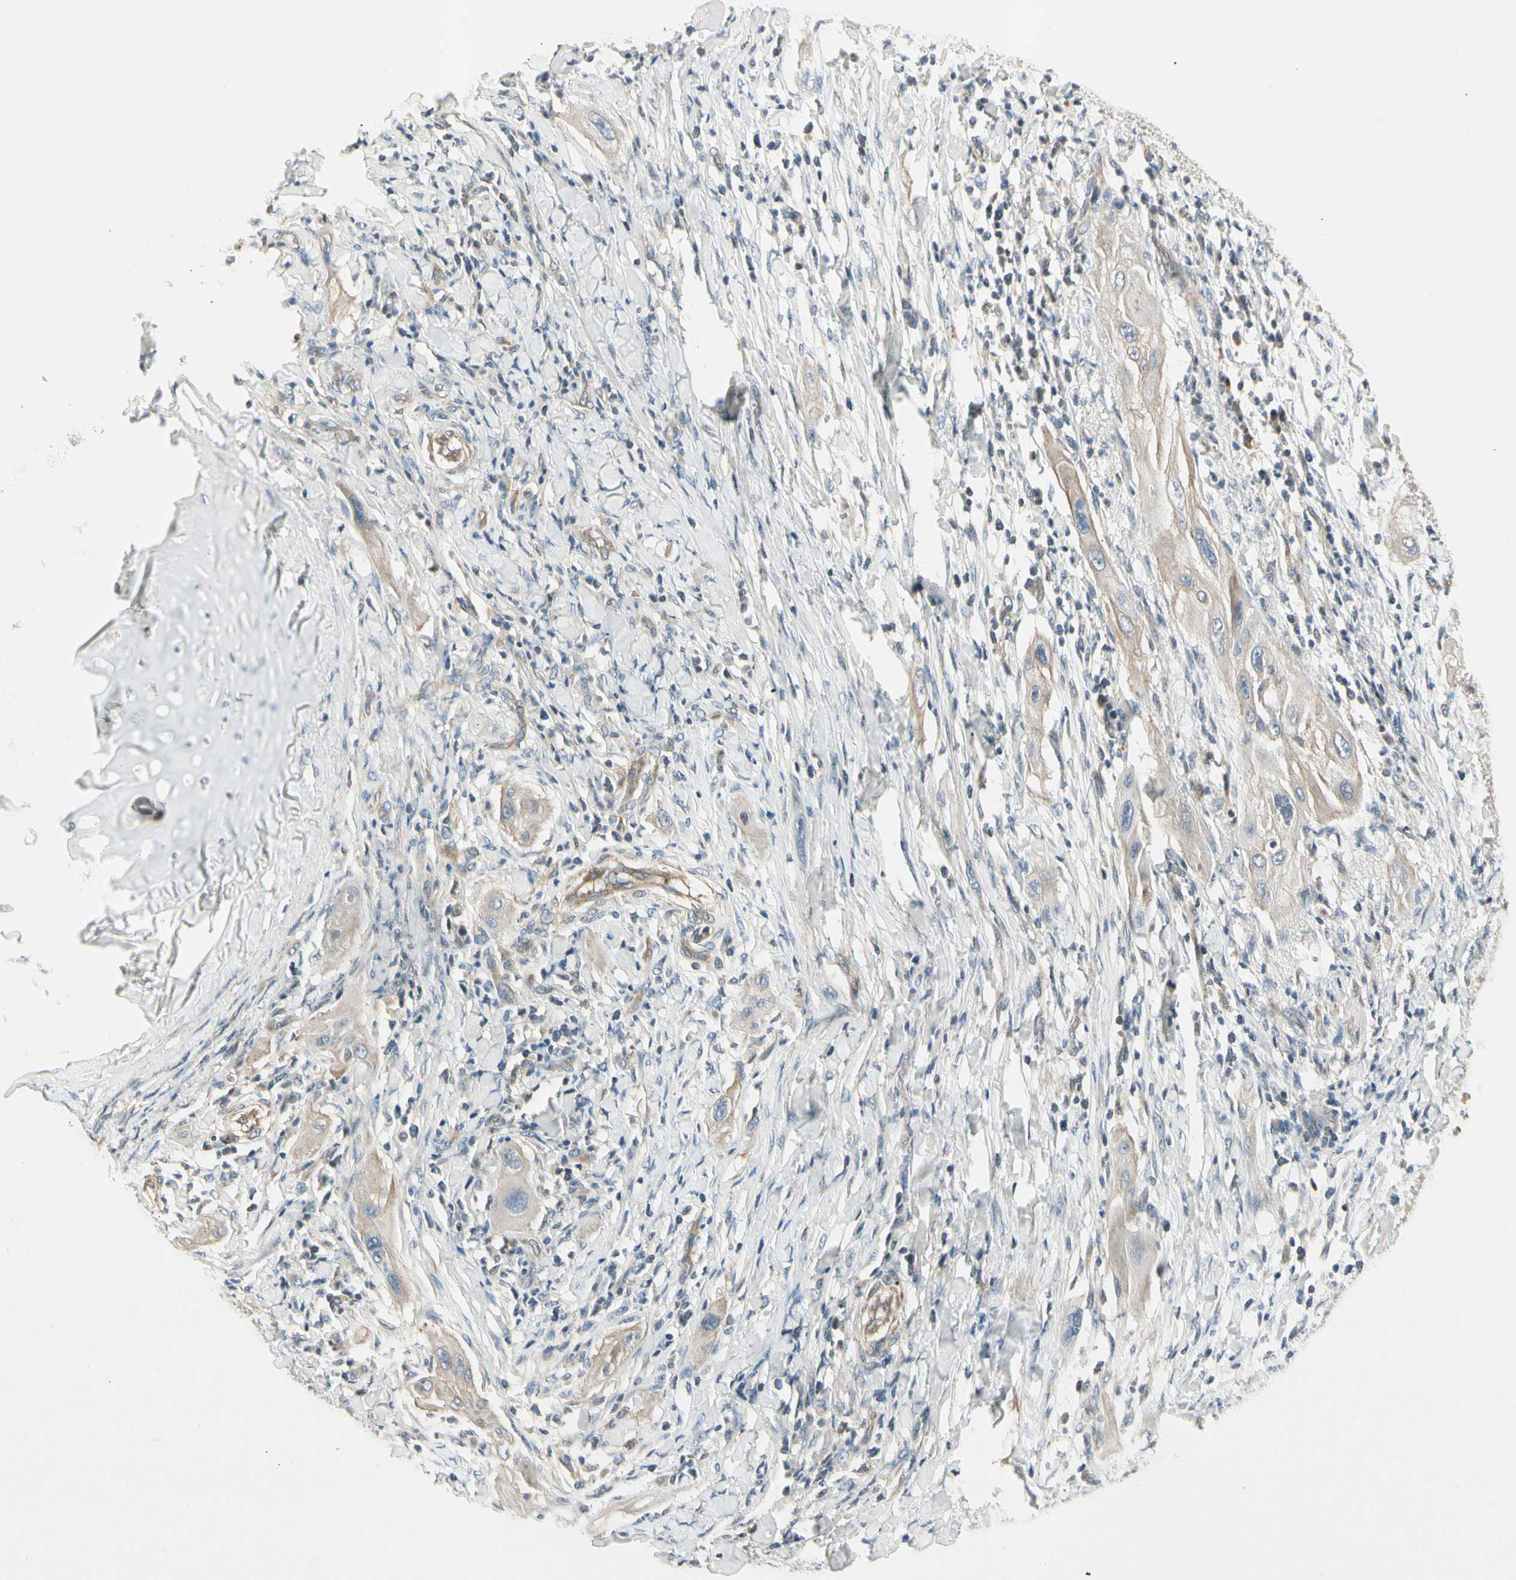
{"staining": {"intensity": "weak", "quantity": ">75%", "location": "cytoplasmic/membranous"}, "tissue": "lung cancer", "cell_type": "Tumor cells", "image_type": "cancer", "snomed": [{"axis": "morphology", "description": "Squamous cell carcinoma, NOS"}, {"axis": "topography", "description": "Lung"}], "caption": "A brown stain shows weak cytoplasmic/membranous positivity of a protein in lung squamous cell carcinoma tumor cells.", "gene": "ADGRA3", "patient": {"sex": "female", "age": 47}}